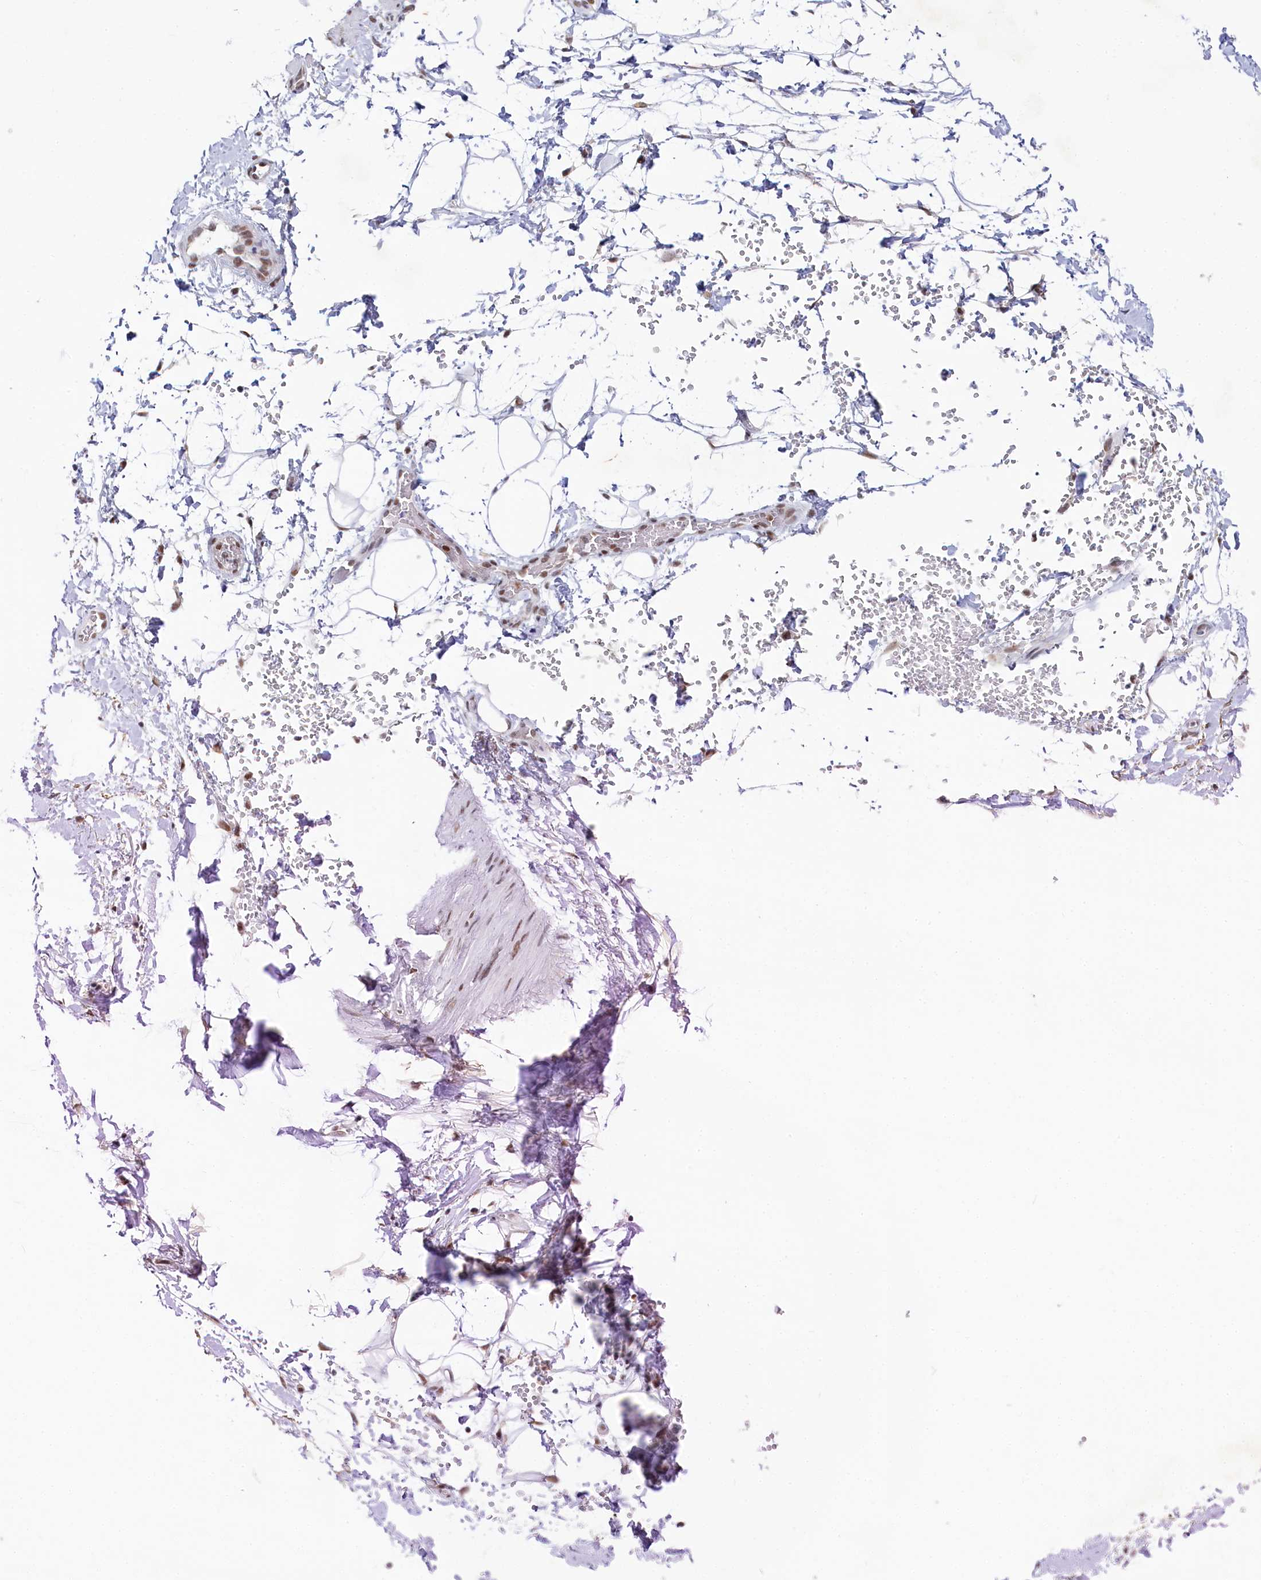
{"staining": {"intensity": "moderate", "quantity": ">75%", "location": "nuclear"}, "tissue": "adipose tissue", "cell_type": "Adipocytes", "image_type": "normal", "snomed": [{"axis": "morphology", "description": "Normal tissue, NOS"}, {"axis": "morphology", "description": "Adenocarcinoma, NOS"}, {"axis": "topography", "description": "Pancreas"}, {"axis": "topography", "description": "Peripheral nerve tissue"}], "caption": "Immunohistochemical staining of normal adipose tissue shows medium levels of moderate nuclear positivity in approximately >75% of adipocytes.", "gene": "PPHLN1", "patient": {"sex": "male", "age": 59}}